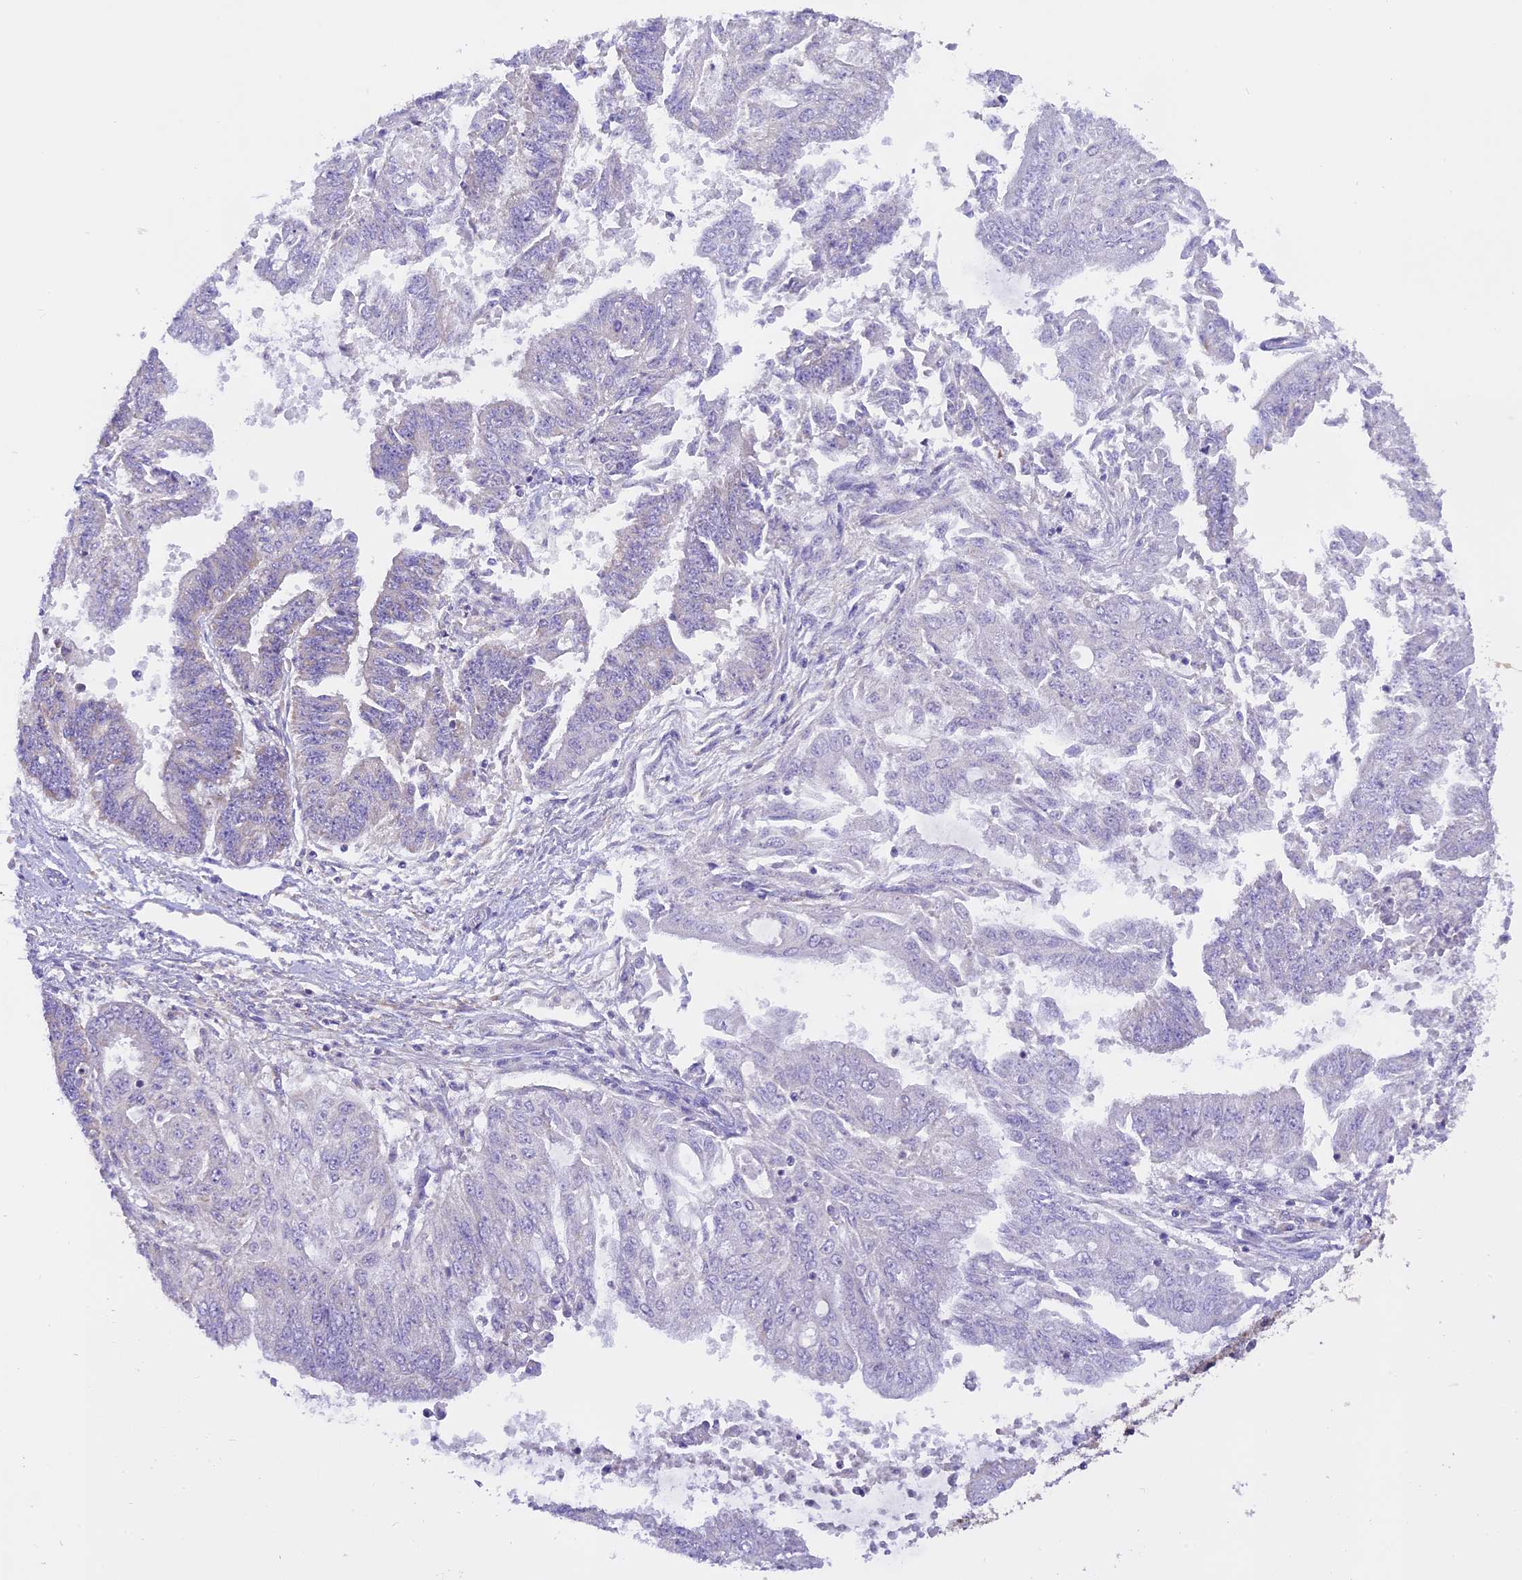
{"staining": {"intensity": "negative", "quantity": "none", "location": "none"}, "tissue": "endometrial cancer", "cell_type": "Tumor cells", "image_type": "cancer", "snomed": [{"axis": "morphology", "description": "Adenocarcinoma, NOS"}, {"axis": "topography", "description": "Endometrium"}], "caption": "There is no significant staining in tumor cells of endometrial cancer (adenocarcinoma). (Brightfield microscopy of DAB (3,3'-diaminobenzidine) immunohistochemistry at high magnification).", "gene": "MGME1", "patient": {"sex": "female", "age": 73}}